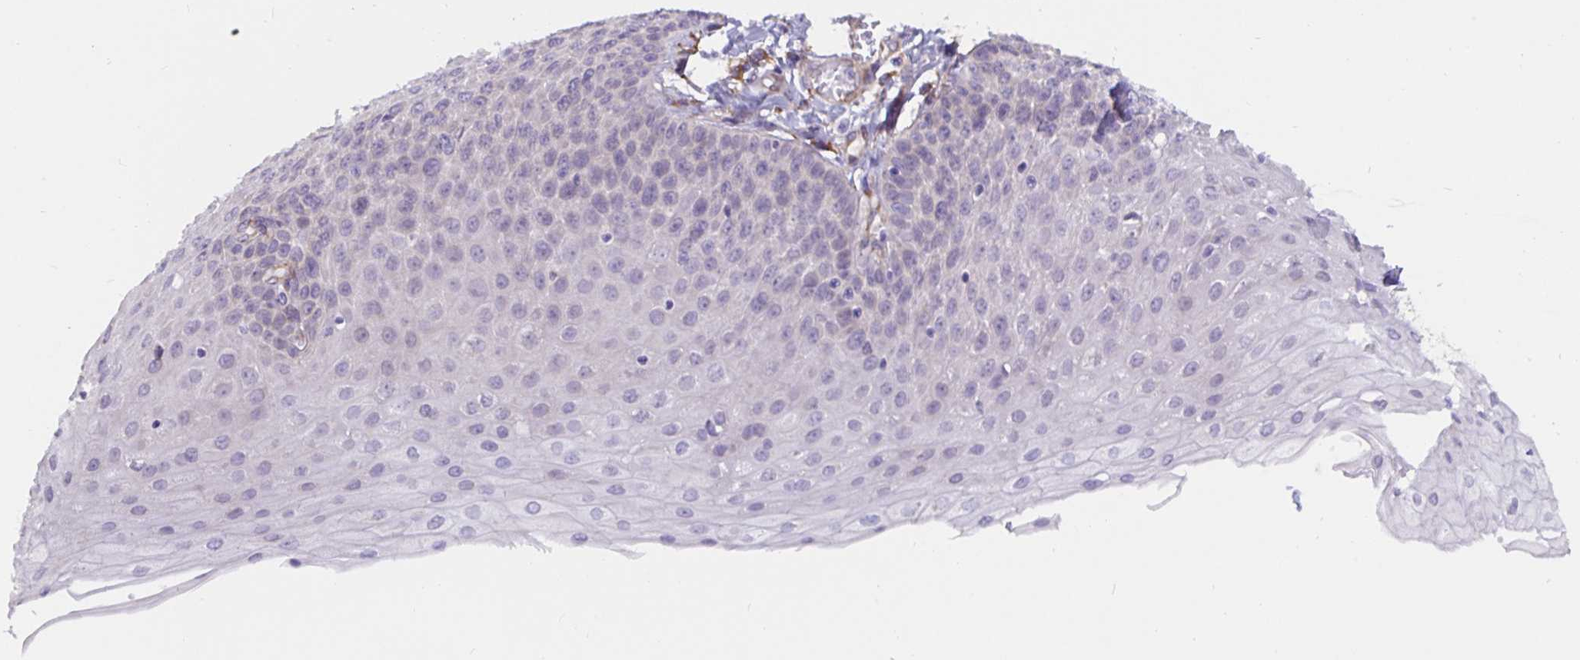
{"staining": {"intensity": "negative", "quantity": "none", "location": "none"}, "tissue": "esophagus", "cell_type": "Squamous epithelial cells", "image_type": "normal", "snomed": [{"axis": "morphology", "description": "Normal tissue, NOS"}, {"axis": "morphology", "description": "Adenocarcinoma, NOS"}, {"axis": "topography", "description": "Esophagus"}], "caption": "Immunohistochemistry (IHC) photomicrograph of benign esophagus: esophagus stained with DAB exhibits no significant protein staining in squamous epithelial cells.", "gene": "DNAI2", "patient": {"sex": "male", "age": 81}}